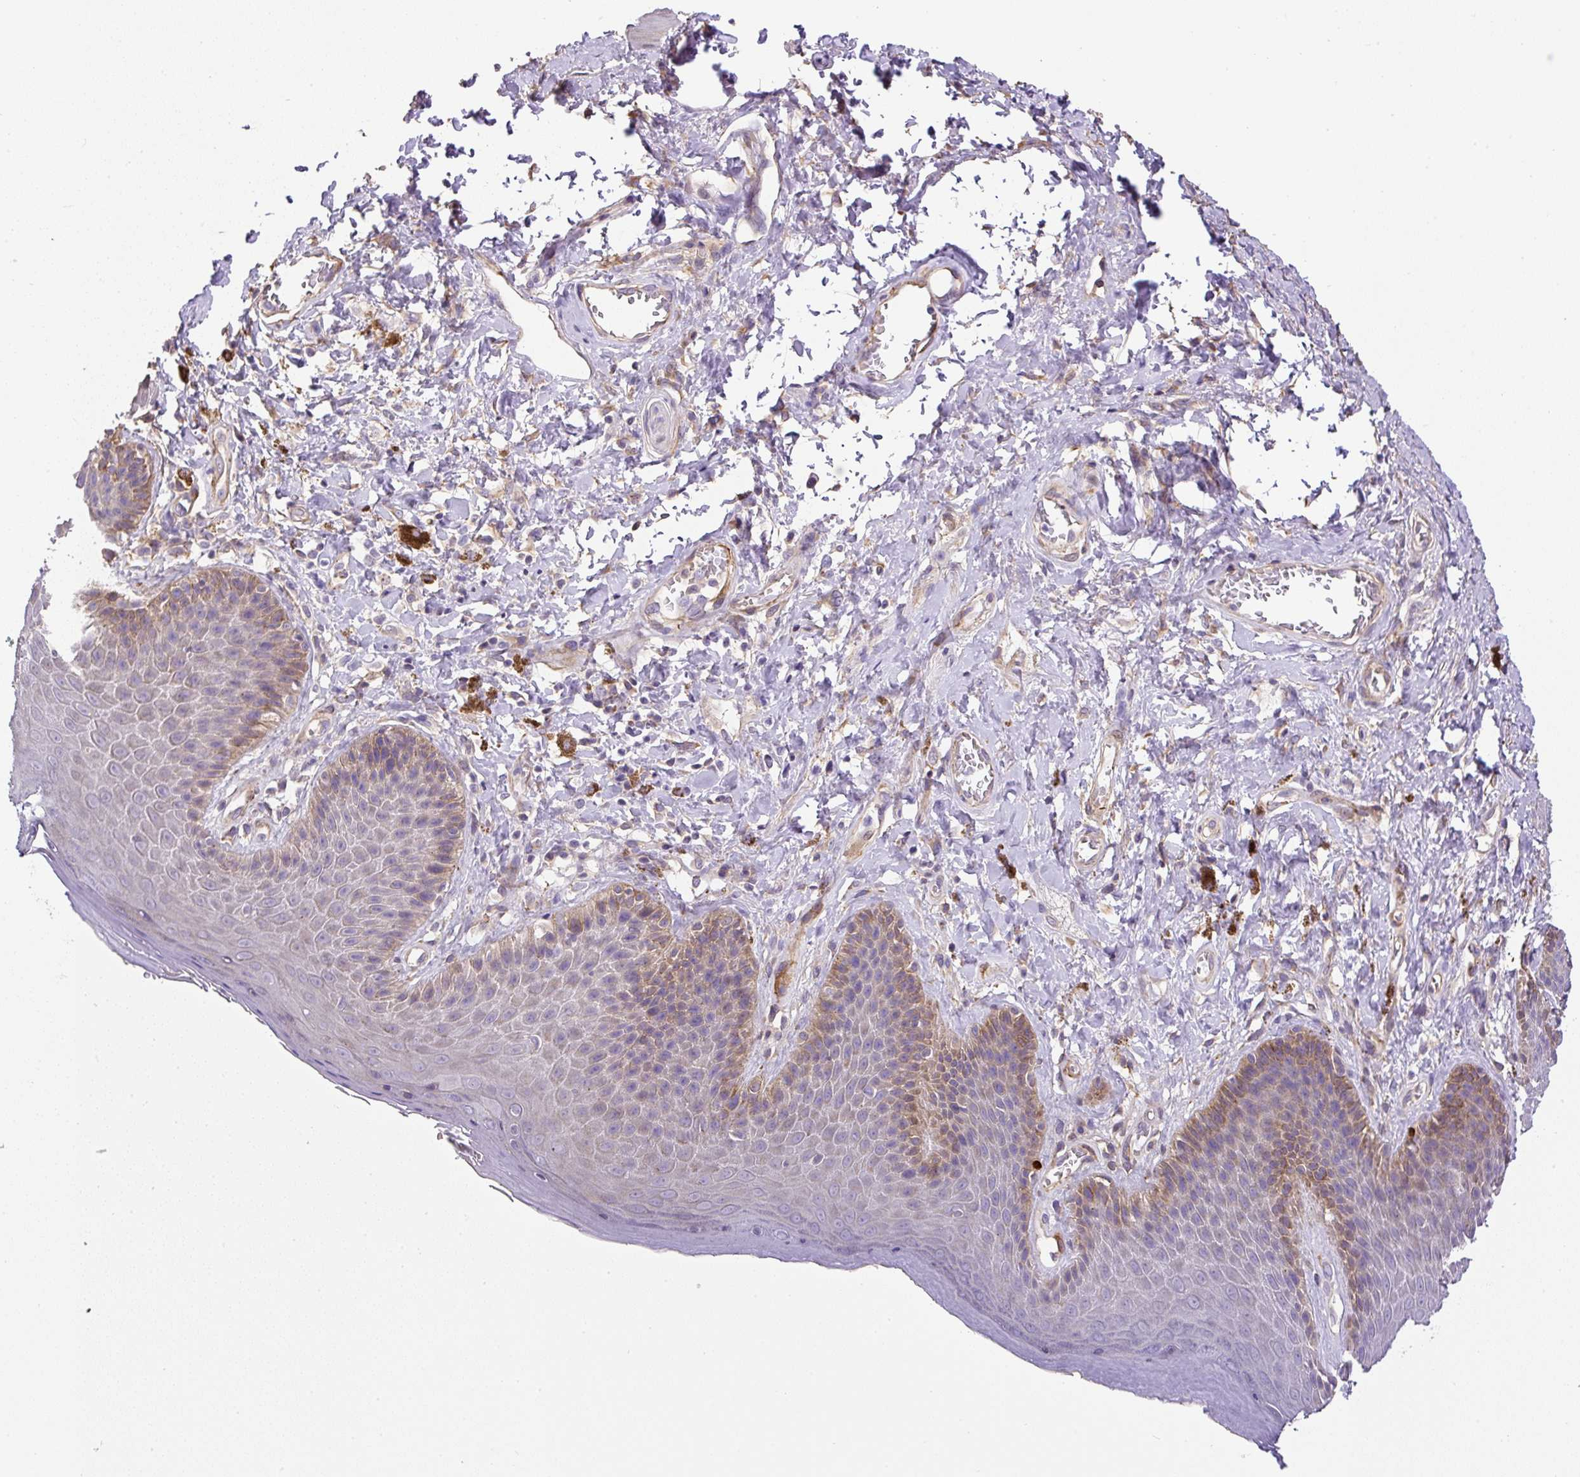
{"staining": {"intensity": "moderate", "quantity": "<25%", "location": "cytoplasmic/membranous"}, "tissue": "skin", "cell_type": "Epidermal cells", "image_type": "normal", "snomed": [{"axis": "morphology", "description": "Normal tissue, NOS"}, {"axis": "topography", "description": "Anal"}, {"axis": "topography", "description": "Peripheral nerve tissue"}], "caption": "Protein analysis of normal skin reveals moderate cytoplasmic/membranous positivity in approximately <25% of epidermal cells. (DAB (3,3'-diaminobenzidine) IHC with brightfield microscopy, high magnification).", "gene": "RNF170", "patient": {"sex": "male", "age": 53}}